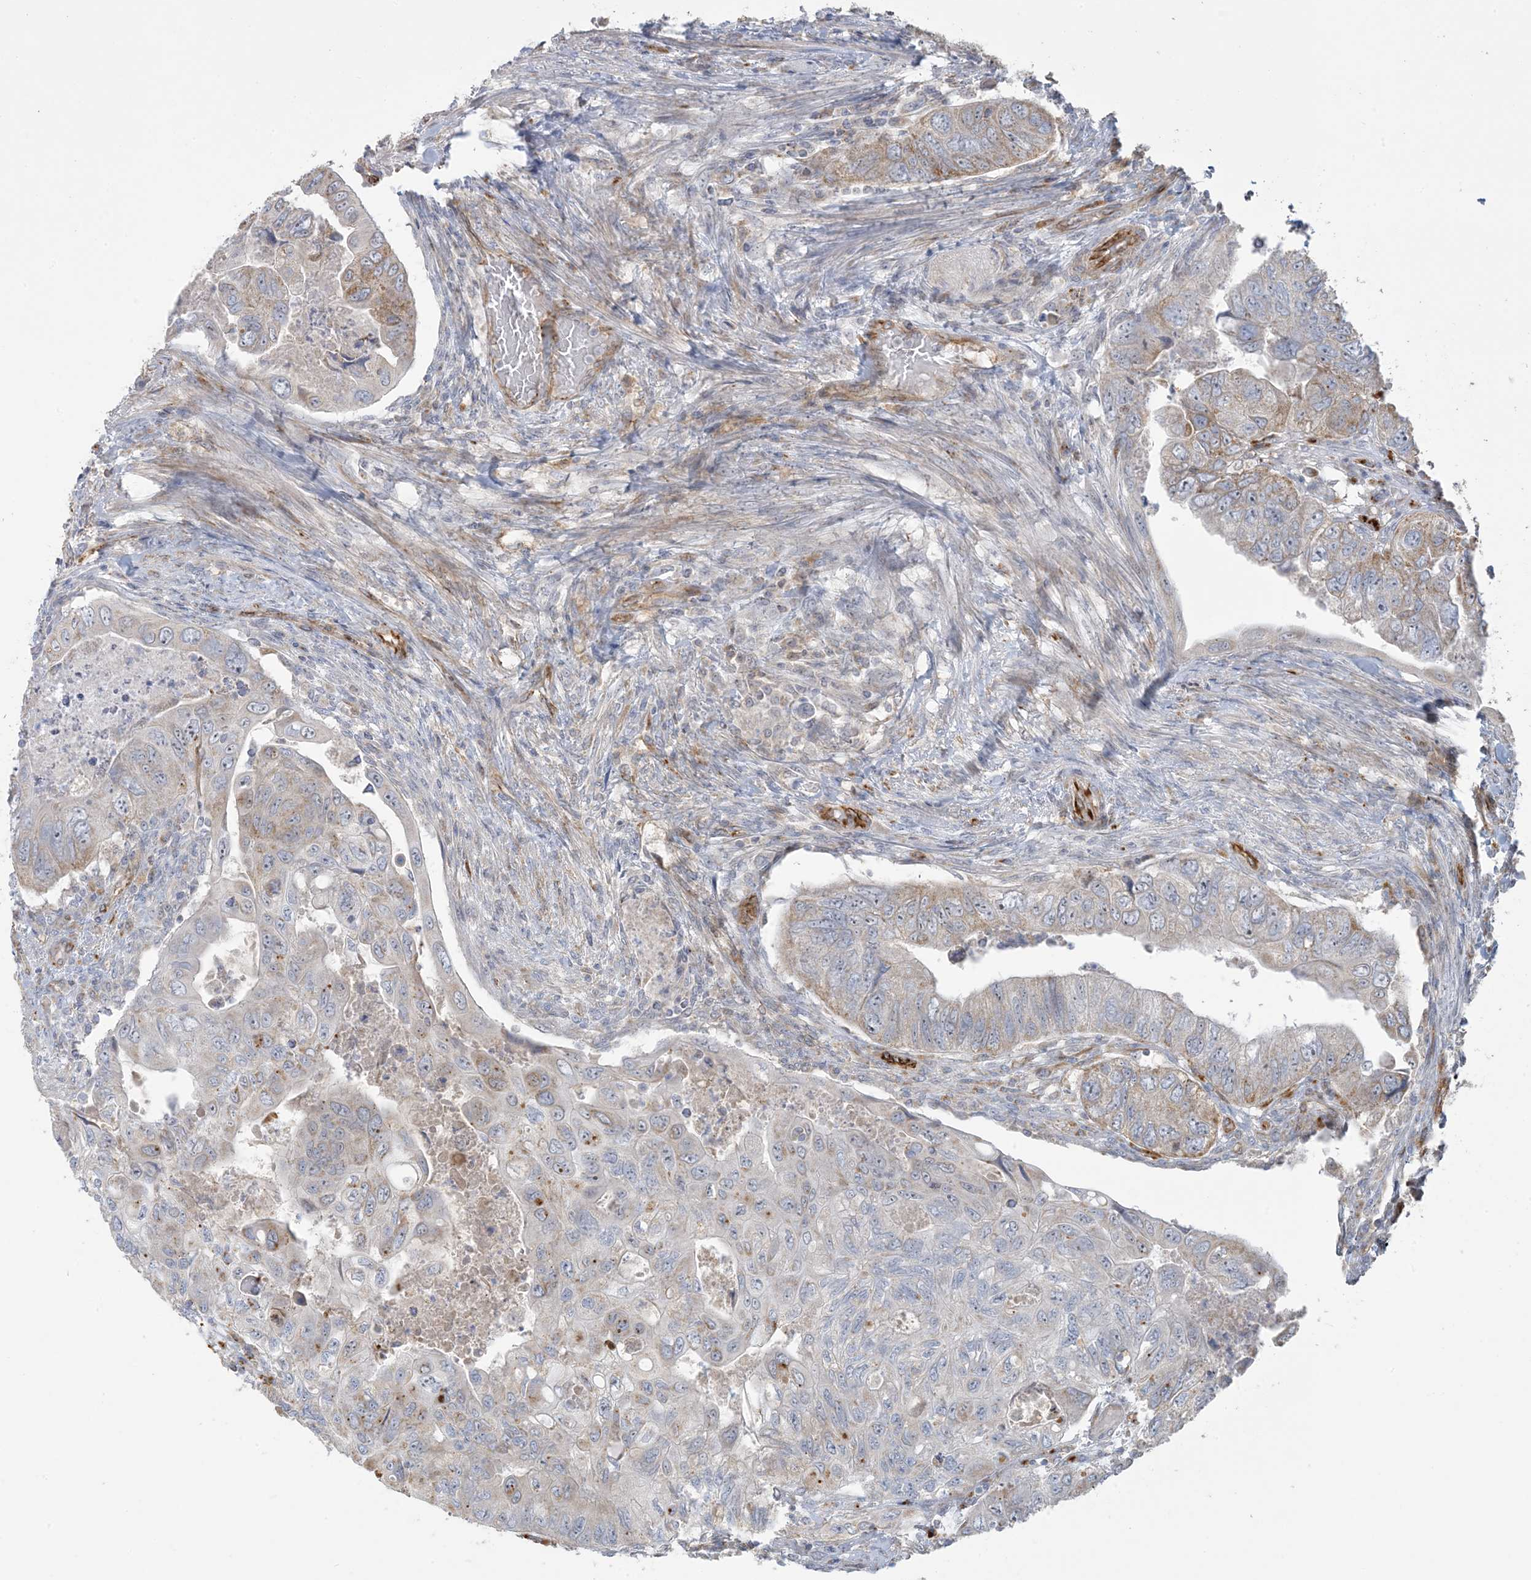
{"staining": {"intensity": "weak", "quantity": "<25%", "location": "cytoplasmic/membranous"}, "tissue": "colorectal cancer", "cell_type": "Tumor cells", "image_type": "cancer", "snomed": [{"axis": "morphology", "description": "Adenocarcinoma, NOS"}, {"axis": "topography", "description": "Rectum"}], "caption": "This is an IHC micrograph of colorectal adenocarcinoma. There is no expression in tumor cells.", "gene": "AGA", "patient": {"sex": "male", "age": 63}}